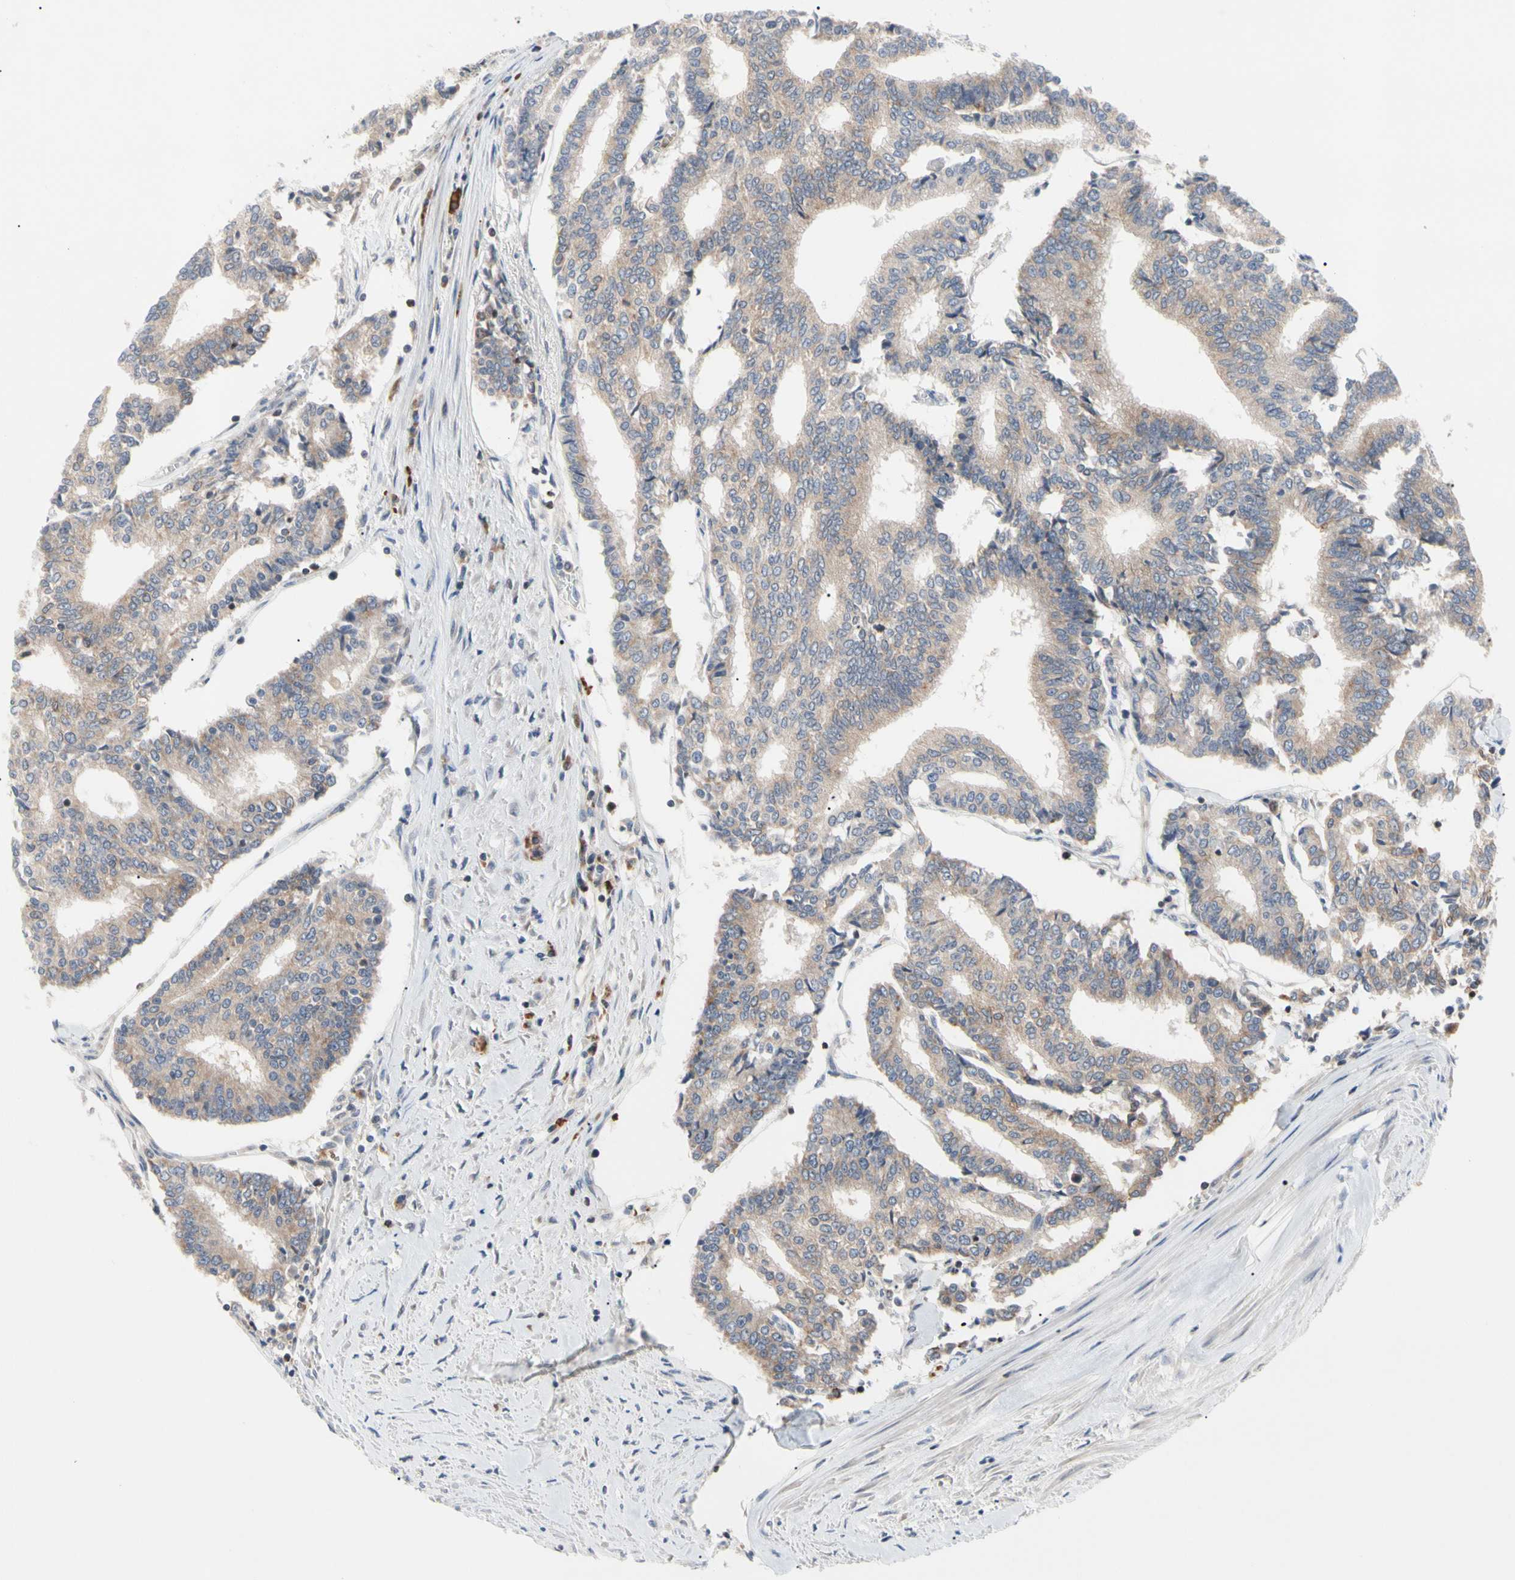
{"staining": {"intensity": "weak", "quantity": "25%-75%", "location": "cytoplasmic/membranous"}, "tissue": "prostate cancer", "cell_type": "Tumor cells", "image_type": "cancer", "snomed": [{"axis": "morphology", "description": "Adenocarcinoma, High grade"}, {"axis": "topography", "description": "Prostate"}], "caption": "Brown immunohistochemical staining in human prostate high-grade adenocarcinoma shows weak cytoplasmic/membranous staining in about 25%-75% of tumor cells. (brown staining indicates protein expression, while blue staining denotes nuclei).", "gene": "MCL1", "patient": {"sex": "male", "age": 55}}